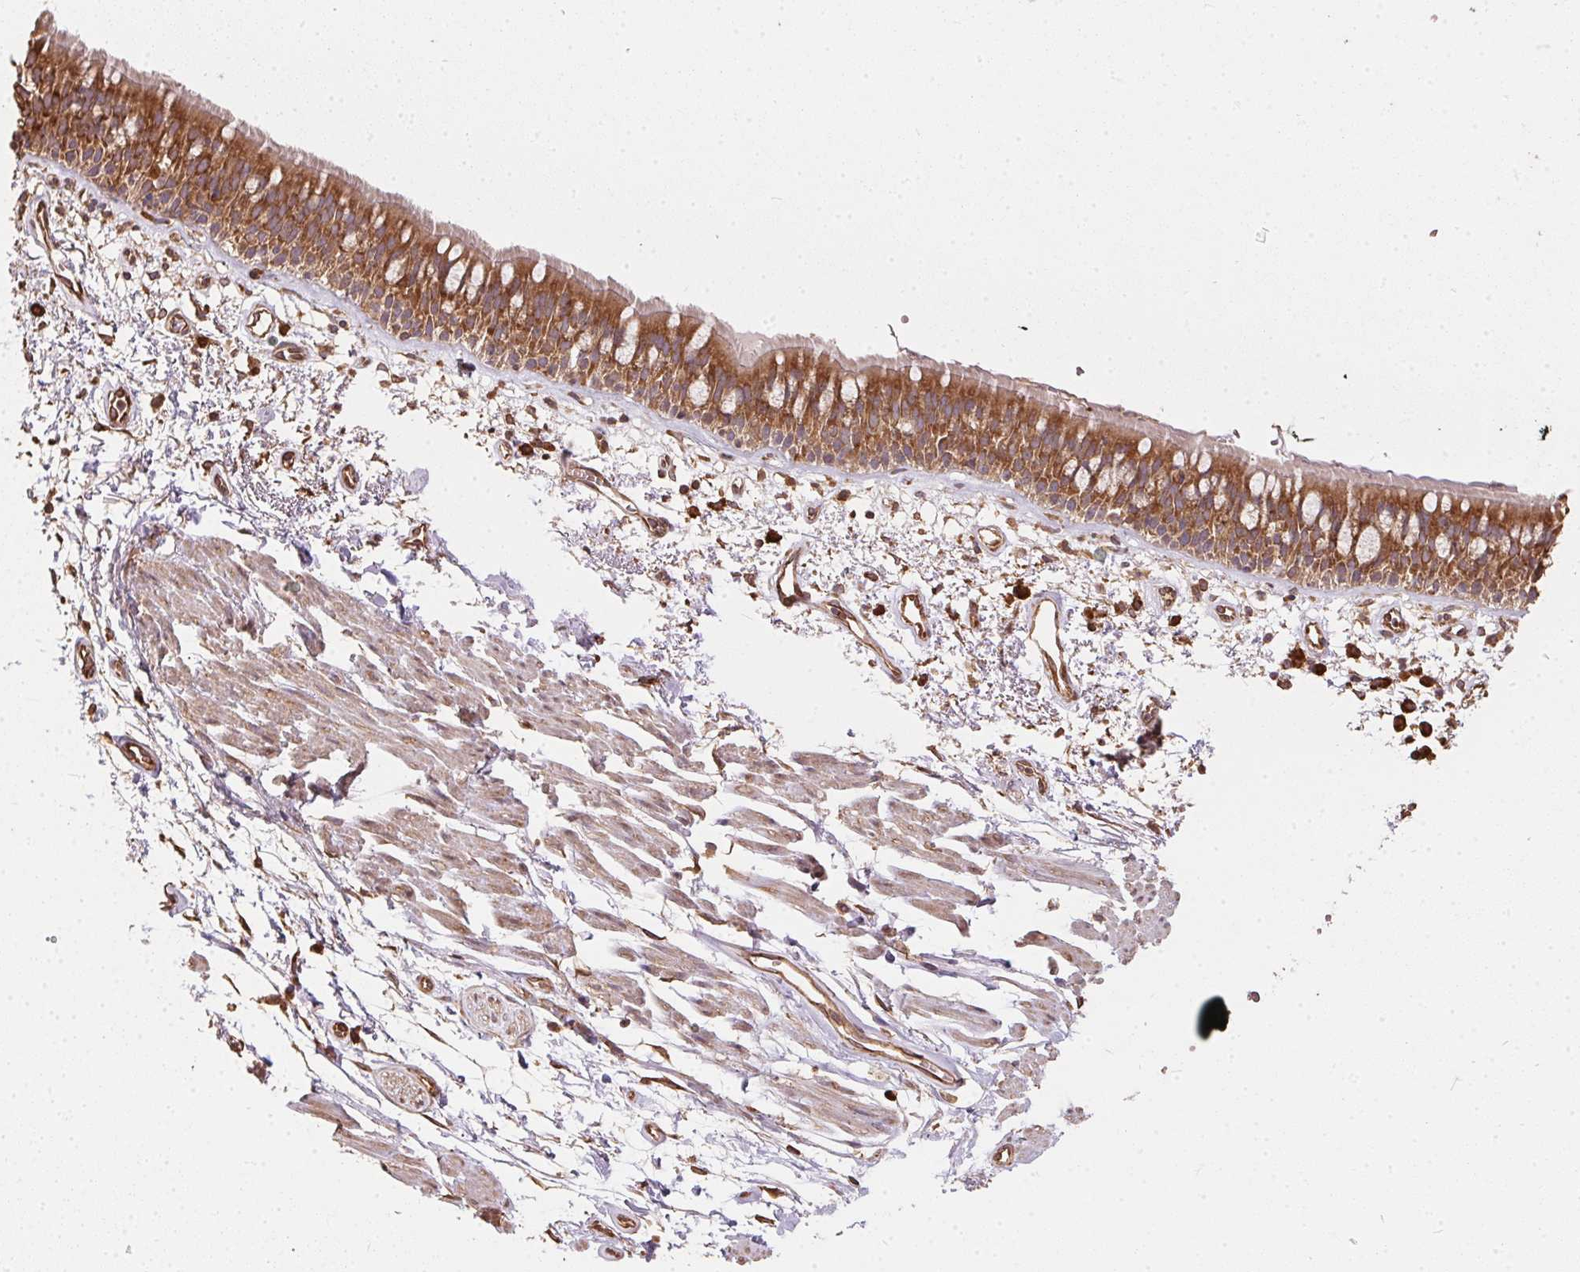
{"staining": {"intensity": "strong", "quantity": ">75%", "location": "cytoplasmic/membranous"}, "tissue": "bronchus", "cell_type": "Respiratory epithelial cells", "image_type": "normal", "snomed": [{"axis": "morphology", "description": "Normal tissue, NOS"}, {"axis": "morphology", "description": "Squamous cell carcinoma, NOS"}, {"axis": "topography", "description": "Cartilage tissue"}, {"axis": "topography", "description": "Bronchus"}, {"axis": "topography", "description": "Lung"}], "caption": "DAB immunohistochemical staining of benign human bronchus displays strong cytoplasmic/membranous protein staining in approximately >75% of respiratory epithelial cells. The protein is shown in brown color, while the nuclei are stained blue.", "gene": "EIF2S1", "patient": {"sex": "male", "age": 66}}